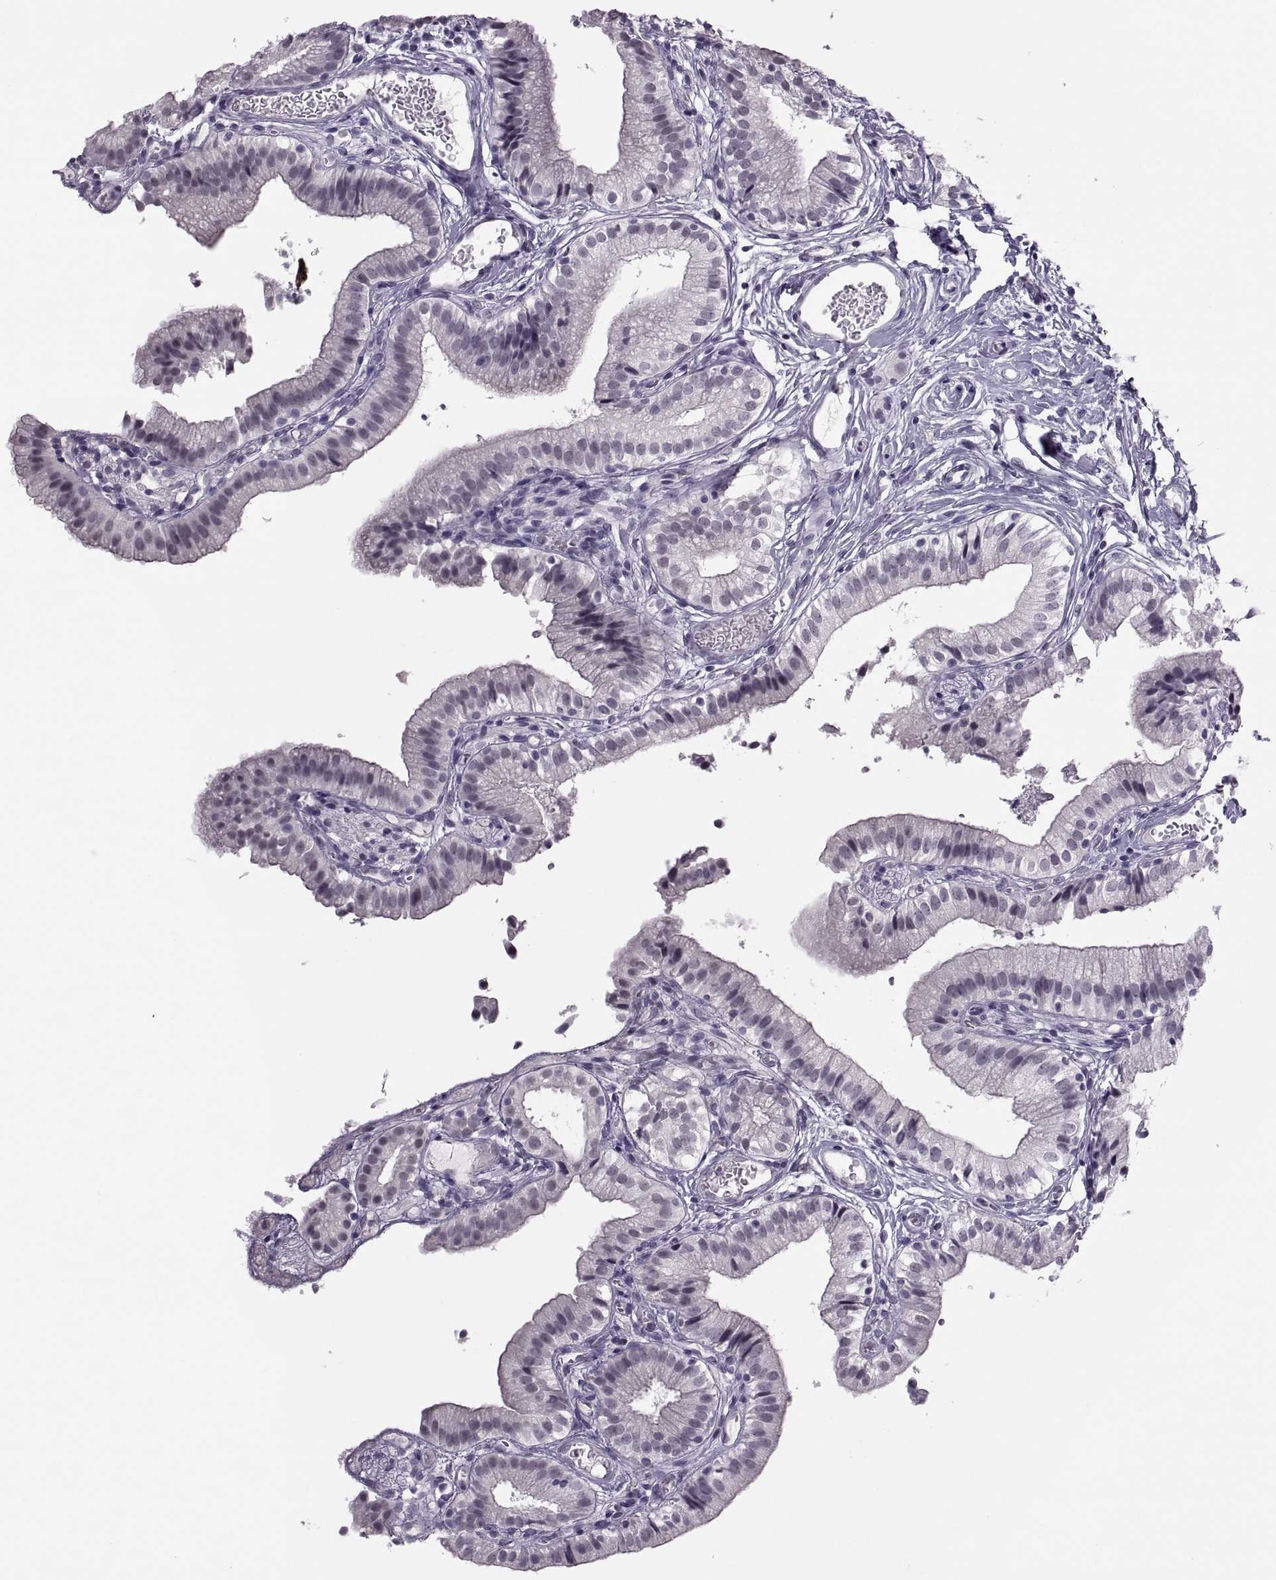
{"staining": {"intensity": "negative", "quantity": "none", "location": "none"}, "tissue": "gallbladder", "cell_type": "Glandular cells", "image_type": "normal", "snomed": [{"axis": "morphology", "description": "Normal tissue, NOS"}, {"axis": "topography", "description": "Gallbladder"}], "caption": "This is an immunohistochemistry histopathology image of benign gallbladder. There is no staining in glandular cells.", "gene": "SYNGR4", "patient": {"sex": "female", "age": 47}}